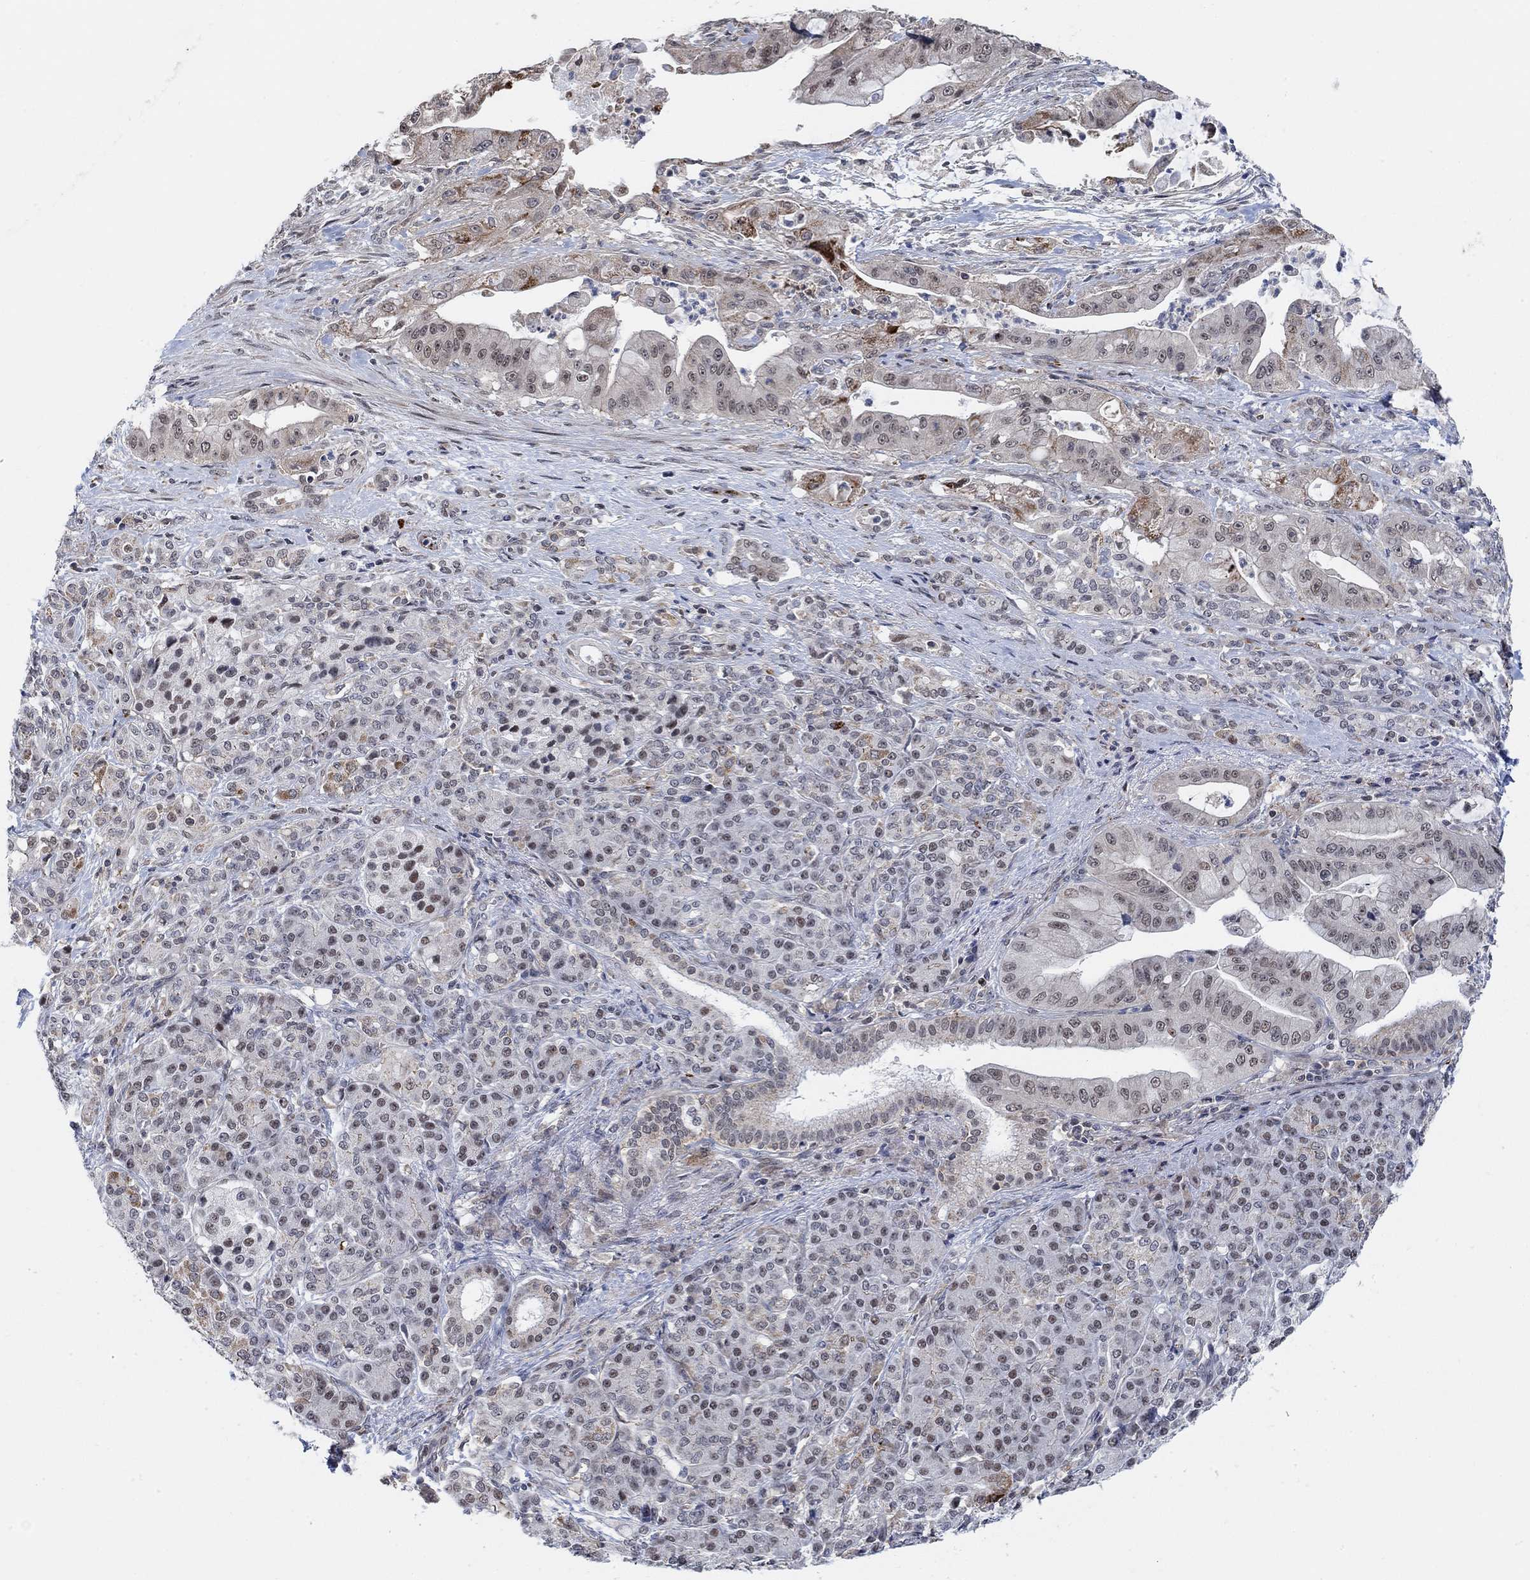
{"staining": {"intensity": "moderate", "quantity": "<25%", "location": "cytoplasmic/membranous"}, "tissue": "pancreatic cancer", "cell_type": "Tumor cells", "image_type": "cancer", "snomed": [{"axis": "morphology", "description": "Normal tissue, NOS"}, {"axis": "morphology", "description": "Inflammation, NOS"}, {"axis": "morphology", "description": "Adenocarcinoma, NOS"}, {"axis": "topography", "description": "Pancreas"}], "caption": "Pancreatic adenocarcinoma stained with a brown dye exhibits moderate cytoplasmic/membranous positive staining in about <25% of tumor cells.", "gene": "PWWP2B", "patient": {"sex": "male", "age": 57}}